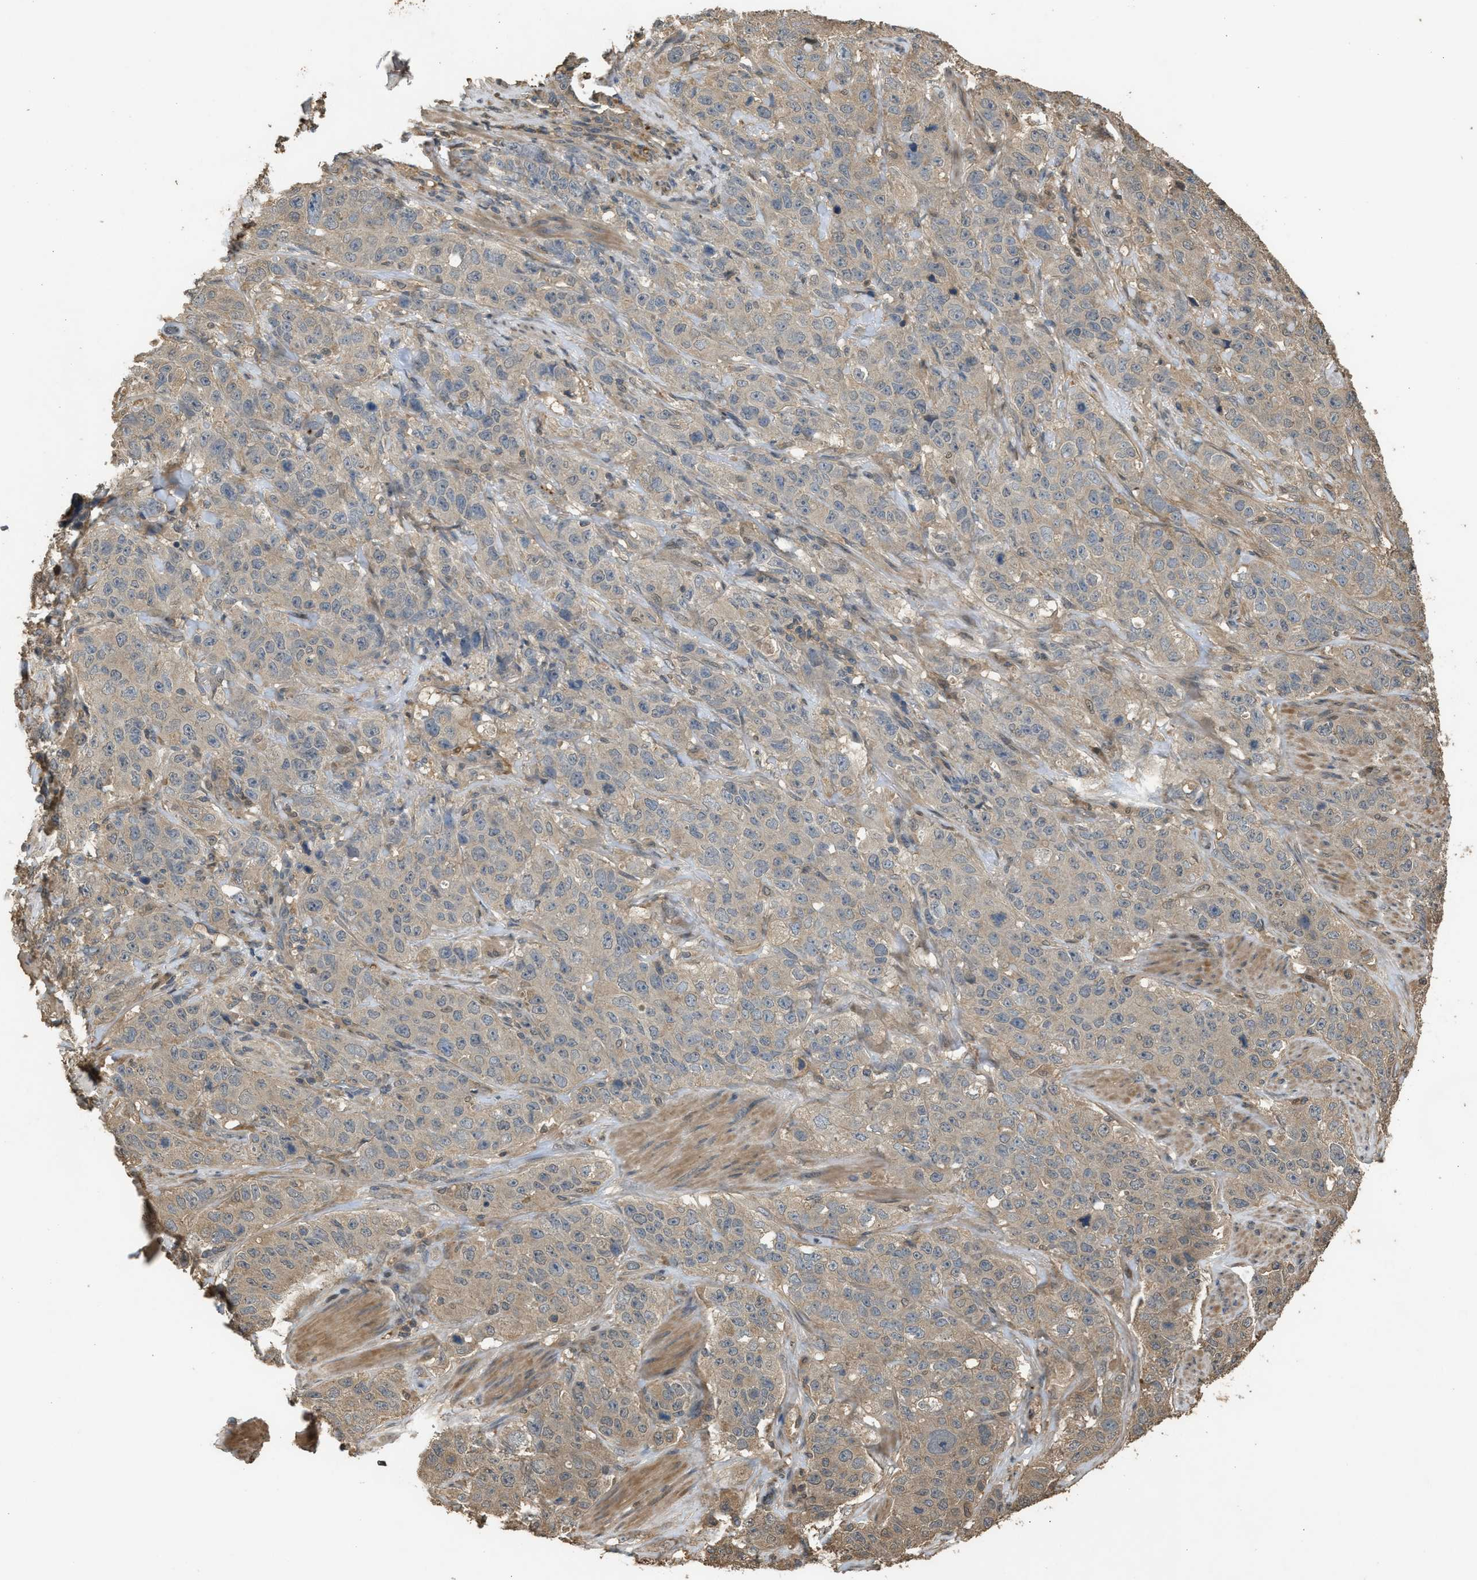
{"staining": {"intensity": "negative", "quantity": "none", "location": "none"}, "tissue": "stomach cancer", "cell_type": "Tumor cells", "image_type": "cancer", "snomed": [{"axis": "morphology", "description": "Adenocarcinoma, NOS"}, {"axis": "topography", "description": "Stomach"}], "caption": "This photomicrograph is of stomach cancer (adenocarcinoma) stained with immunohistochemistry (IHC) to label a protein in brown with the nuclei are counter-stained blue. There is no expression in tumor cells.", "gene": "ARHGDIA", "patient": {"sex": "male", "age": 48}}